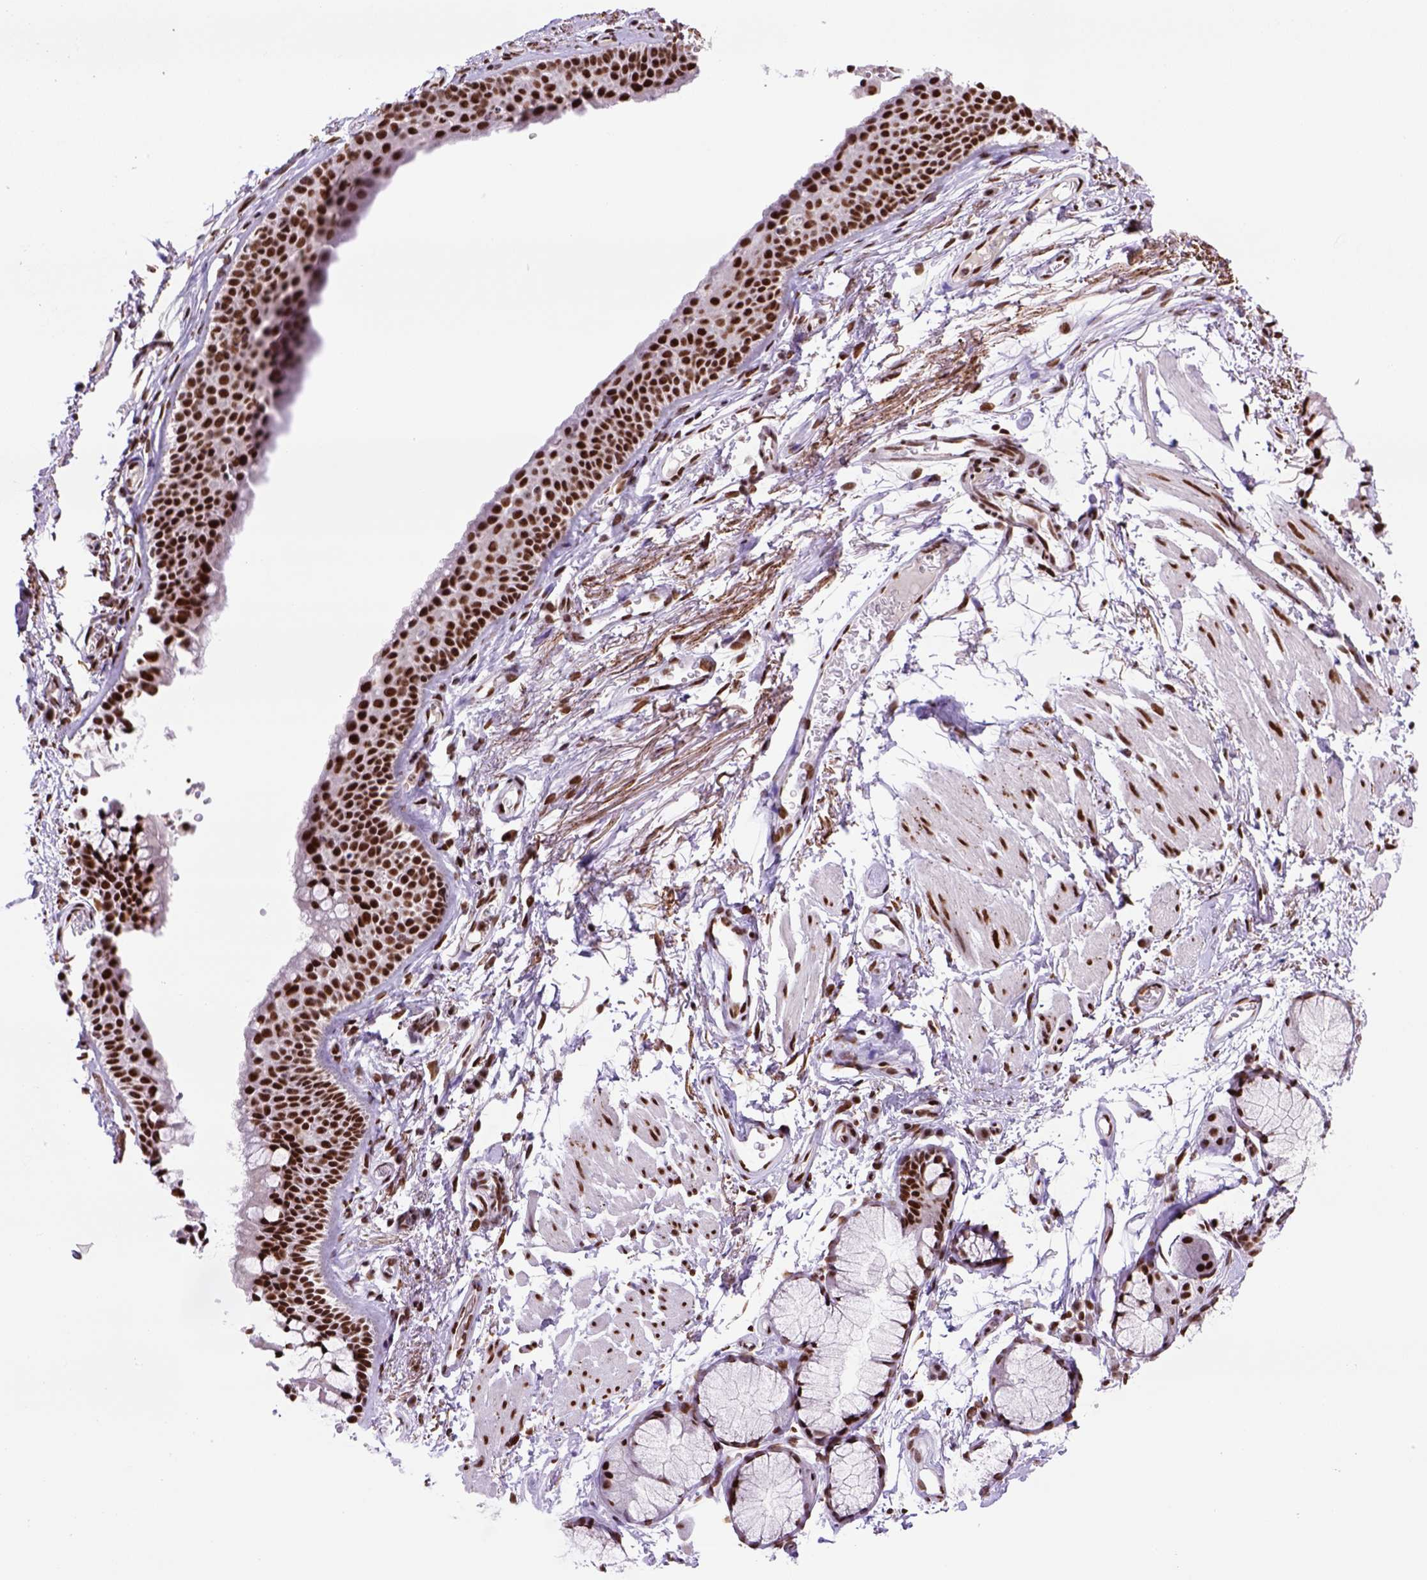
{"staining": {"intensity": "strong", "quantity": ">75%", "location": "nuclear"}, "tissue": "soft tissue", "cell_type": "Fibroblasts", "image_type": "normal", "snomed": [{"axis": "morphology", "description": "Normal tissue, NOS"}, {"axis": "topography", "description": "Cartilage tissue"}, {"axis": "topography", "description": "Bronchus"}], "caption": "An IHC image of normal tissue is shown. Protein staining in brown highlights strong nuclear positivity in soft tissue within fibroblasts. The protein is stained brown, and the nuclei are stained in blue (DAB IHC with brightfield microscopy, high magnification).", "gene": "NSMCE2", "patient": {"sex": "female", "age": 79}}